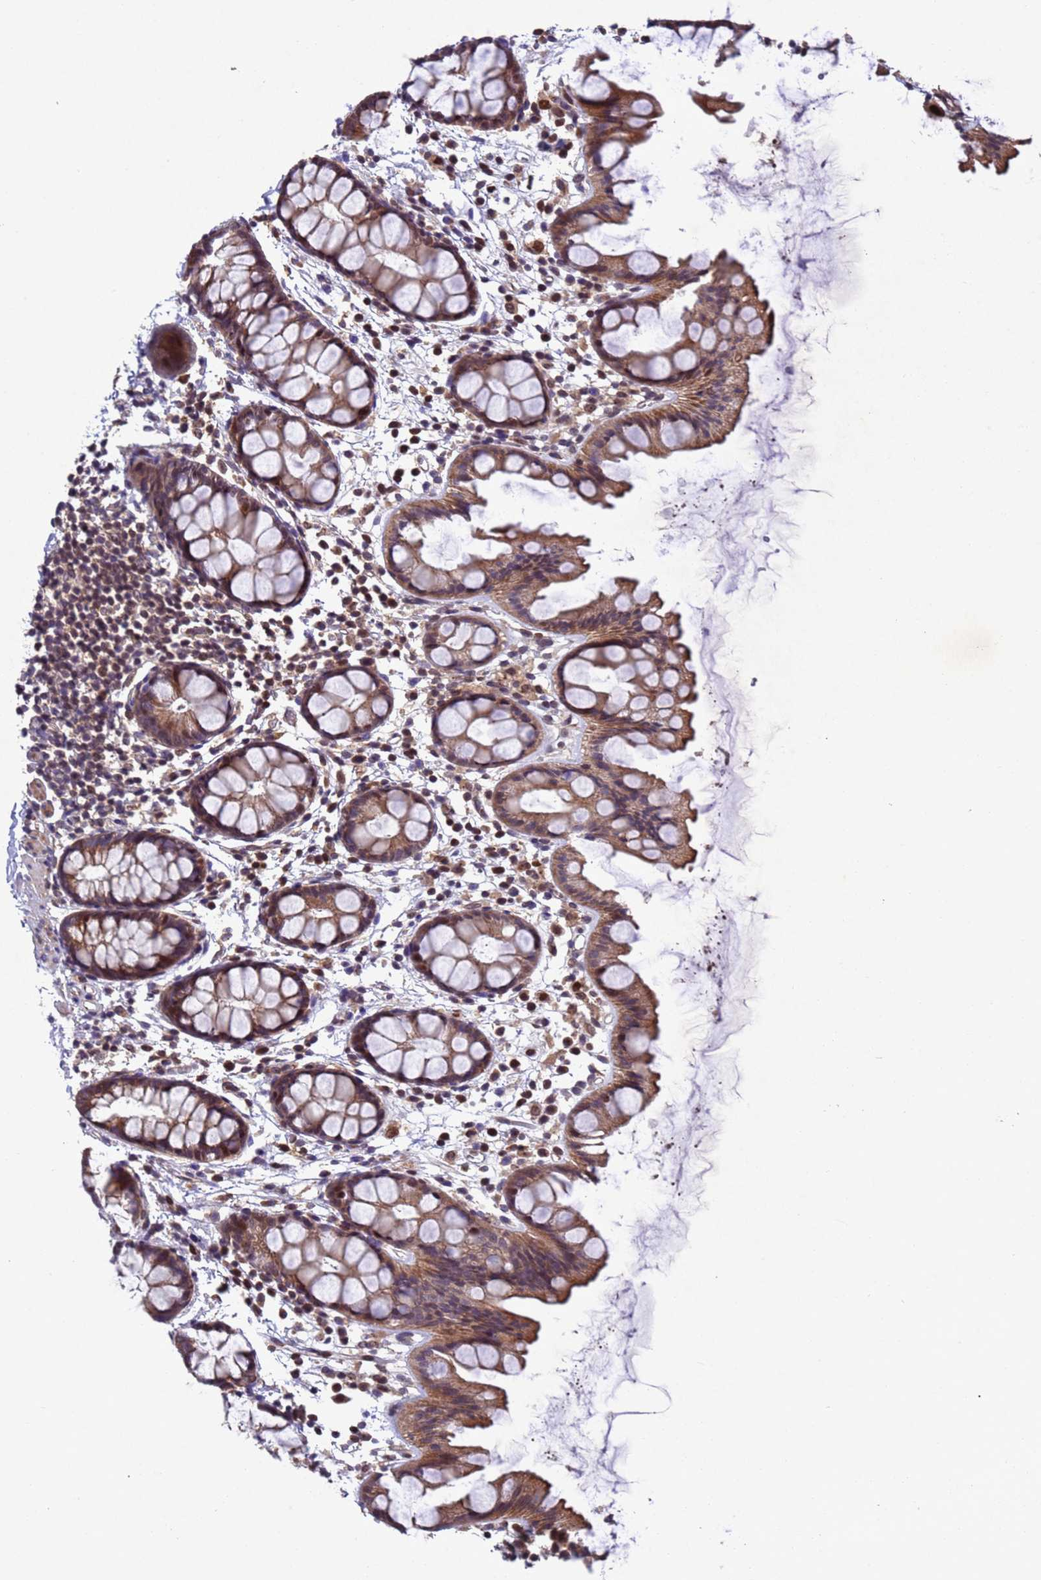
{"staining": {"intensity": "strong", "quantity": ">75%", "location": "cytoplasmic/membranous,nuclear"}, "tissue": "rectum", "cell_type": "Glandular cells", "image_type": "normal", "snomed": [{"axis": "morphology", "description": "Normal tissue, NOS"}, {"axis": "topography", "description": "Rectum"}], "caption": "Glandular cells exhibit strong cytoplasmic/membranous,nuclear staining in about >75% of cells in unremarkable rectum.", "gene": "TBK1", "patient": {"sex": "female", "age": 65}}